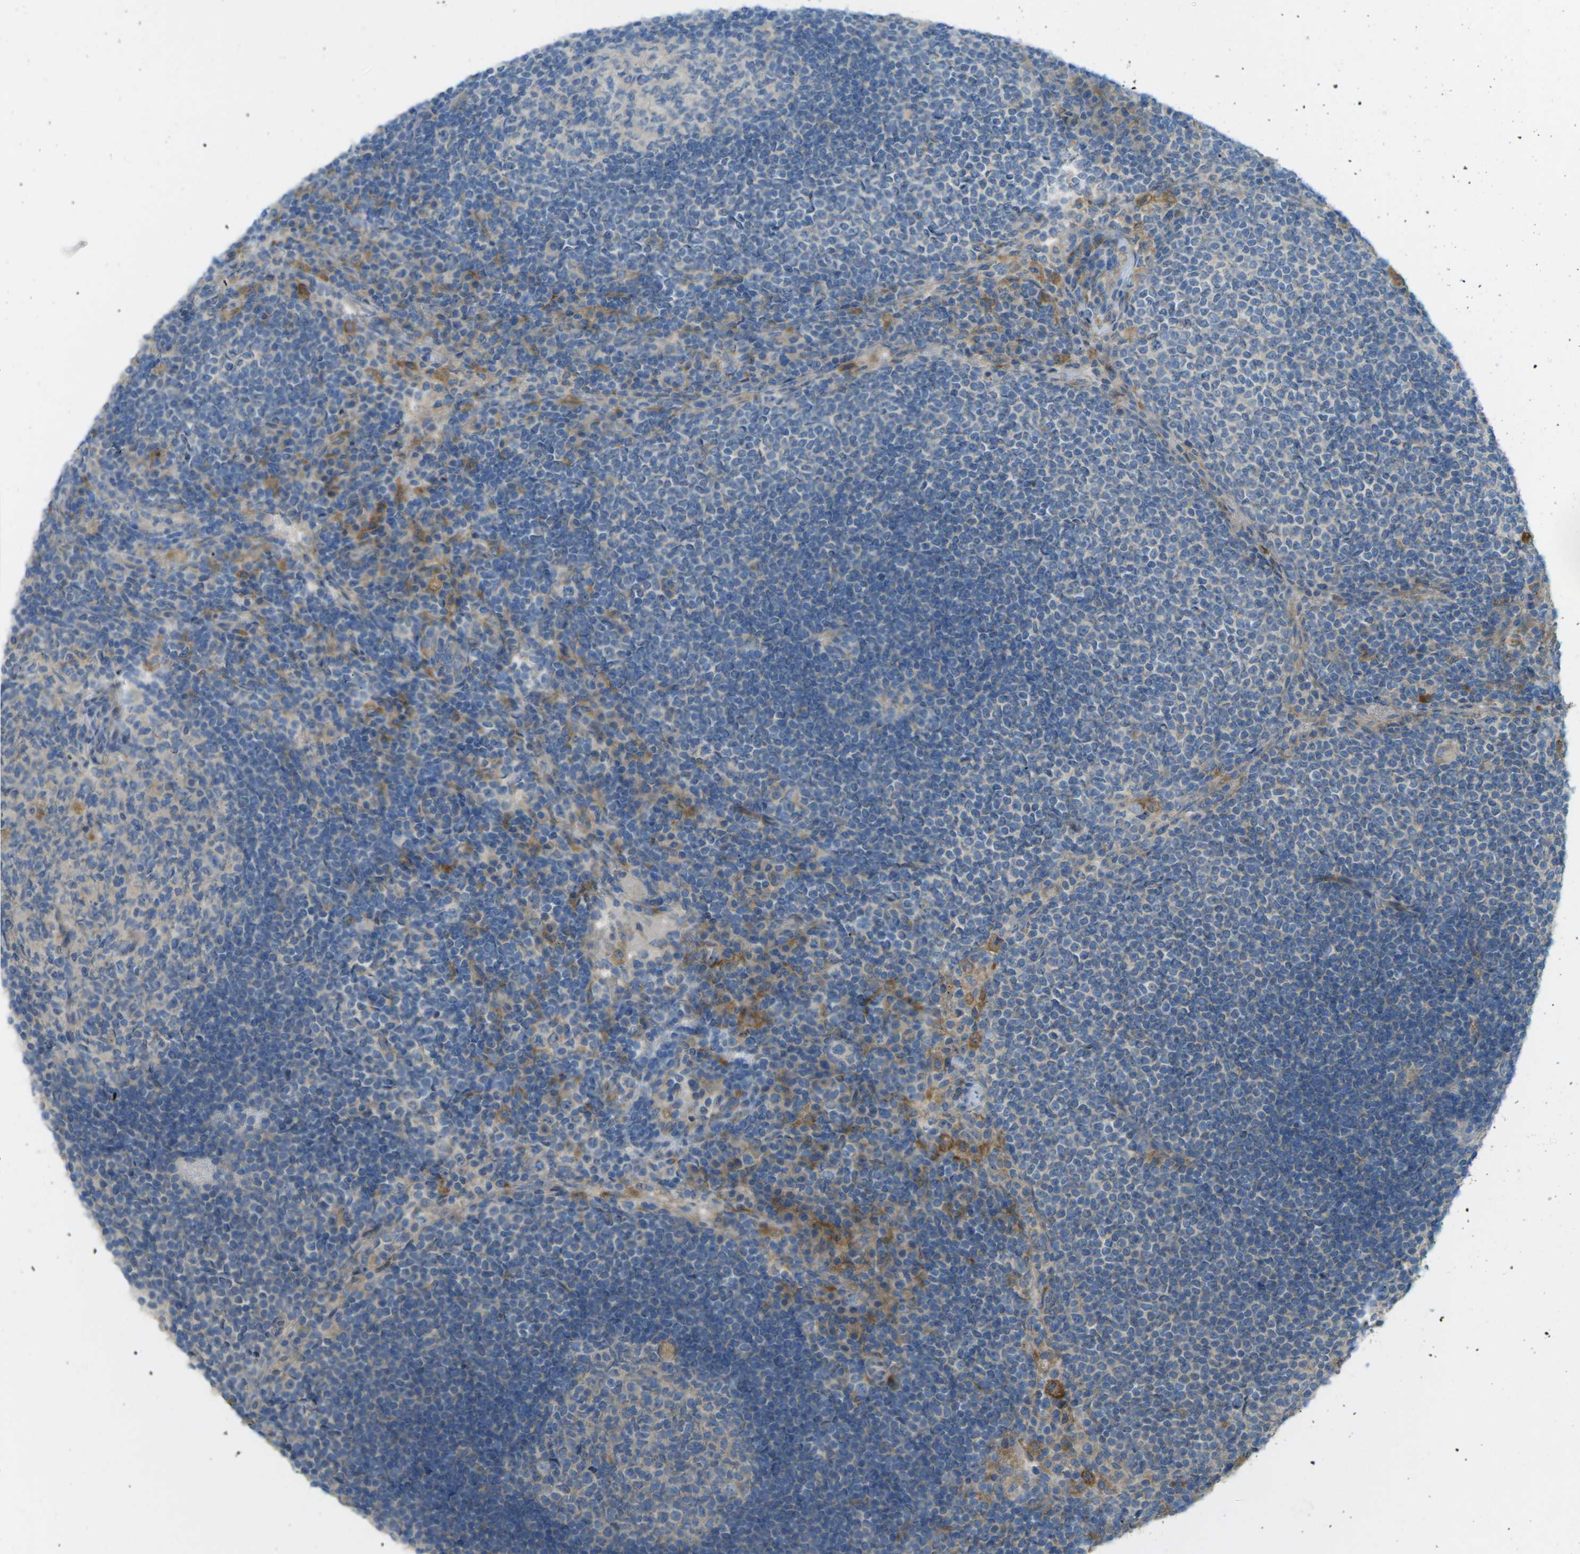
{"staining": {"intensity": "weak", "quantity": "<25%", "location": "cytoplasmic/membranous"}, "tissue": "lymph node", "cell_type": "Germinal center cells", "image_type": "normal", "snomed": [{"axis": "morphology", "description": "Normal tissue, NOS"}, {"axis": "topography", "description": "Lymph node"}], "caption": "Immunohistochemistry (IHC) of unremarkable human lymph node shows no positivity in germinal center cells. (DAB immunohistochemistry with hematoxylin counter stain).", "gene": "MYLK4", "patient": {"sex": "female", "age": 53}}